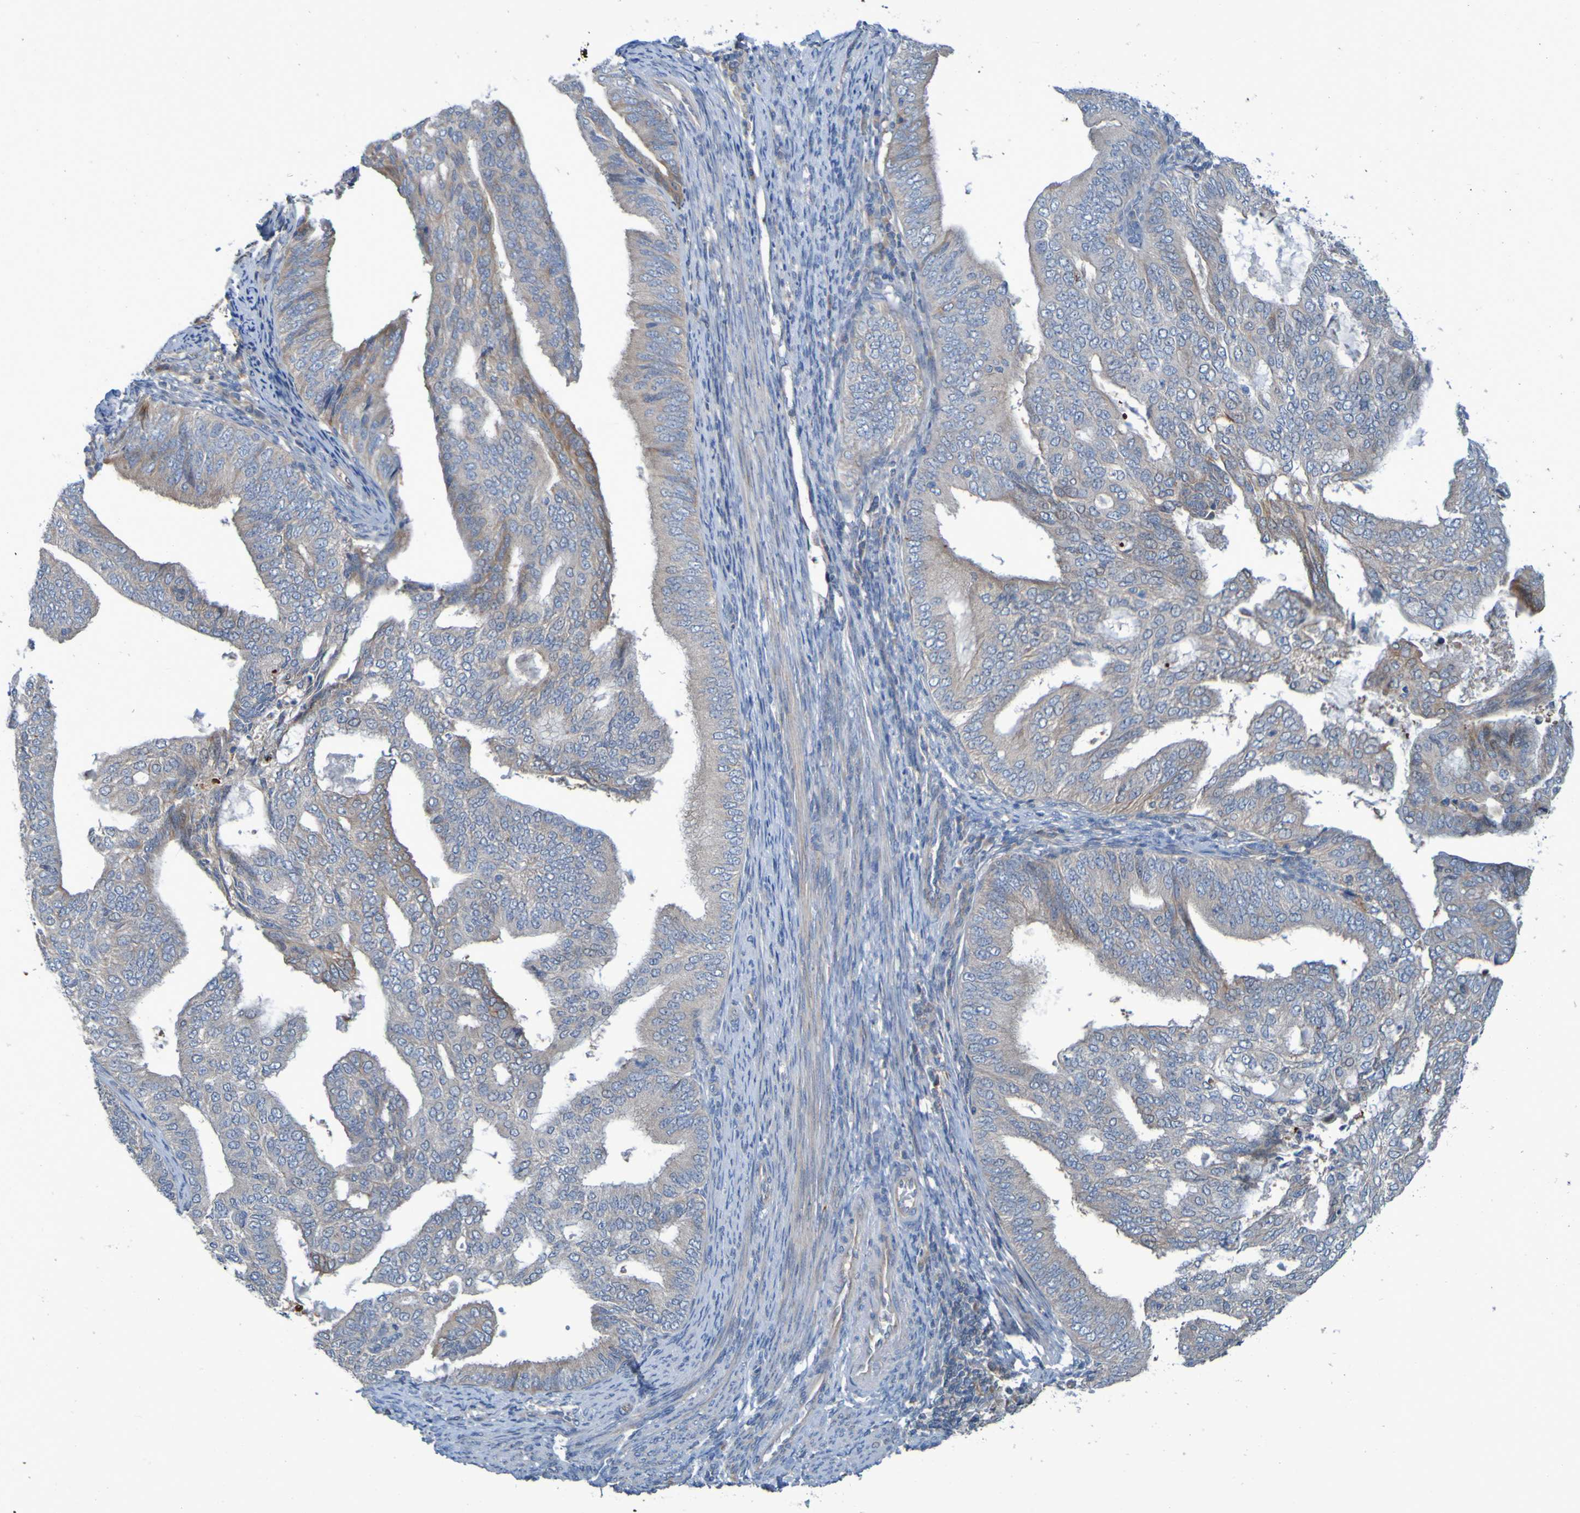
{"staining": {"intensity": "moderate", "quantity": "<25%", "location": "cytoplasmic/membranous"}, "tissue": "endometrial cancer", "cell_type": "Tumor cells", "image_type": "cancer", "snomed": [{"axis": "morphology", "description": "Adenocarcinoma, NOS"}, {"axis": "topography", "description": "Endometrium"}], "caption": "Approximately <25% of tumor cells in human endometrial cancer demonstrate moderate cytoplasmic/membranous protein expression as visualized by brown immunohistochemical staining.", "gene": "NPRL3", "patient": {"sex": "female", "age": 58}}